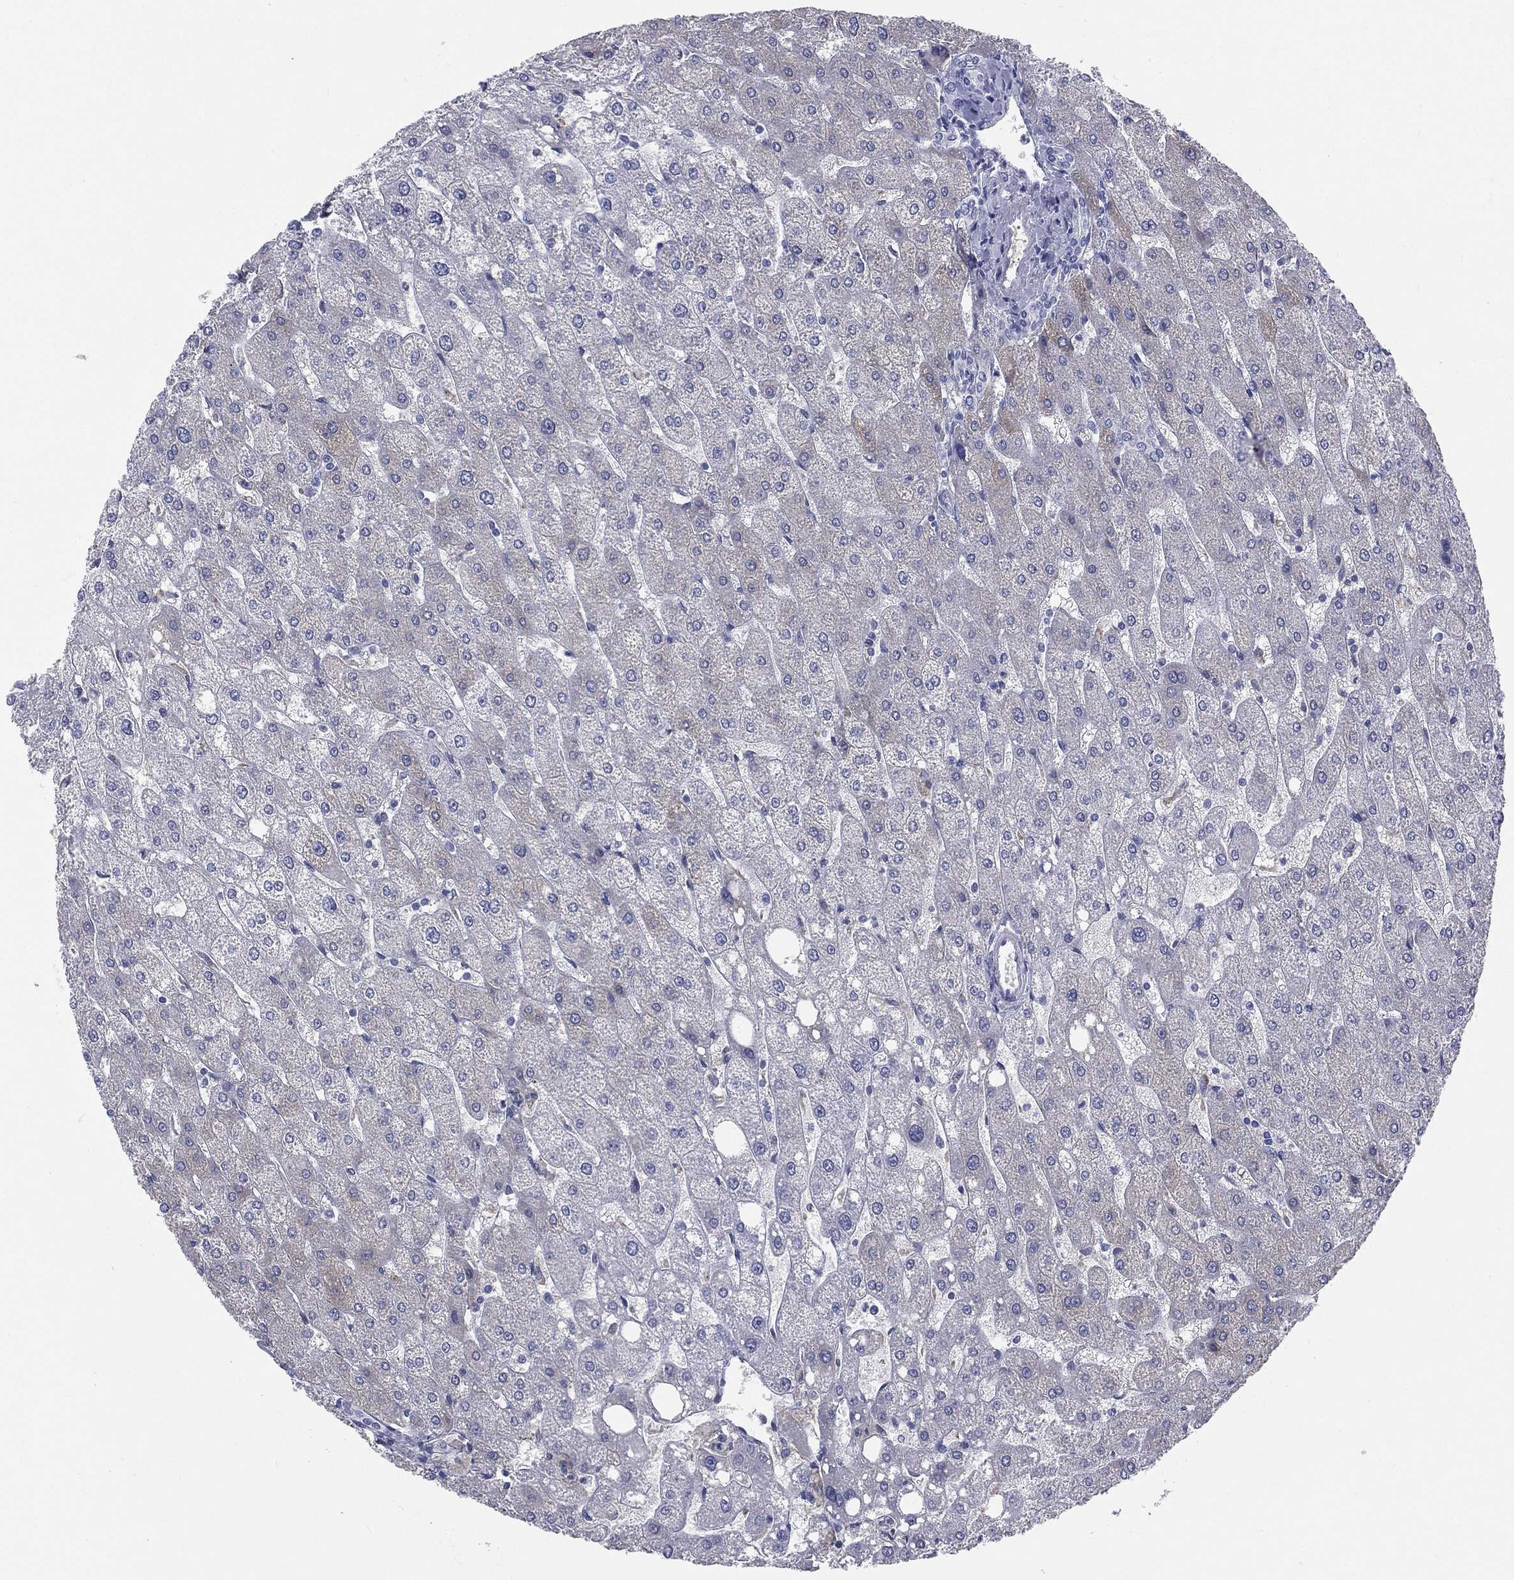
{"staining": {"intensity": "negative", "quantity": "none", "location": "none"}, "tissue": "liver", "cell_type": "Cholangiocytes", "image_type": "normal", "snomed": [{"axis": "morphology", "description": "Normal tissue, NOS"}, {"axis": "topography", "description": "Liver"}], "caption": "An immunohistochemistry histopathology image of benign liver is shown. There is no staining in cholangiocytes of liver. Nuclei are stained in blue.", "gene": "HP", "patient": {"sex": "male", "age": 67}}